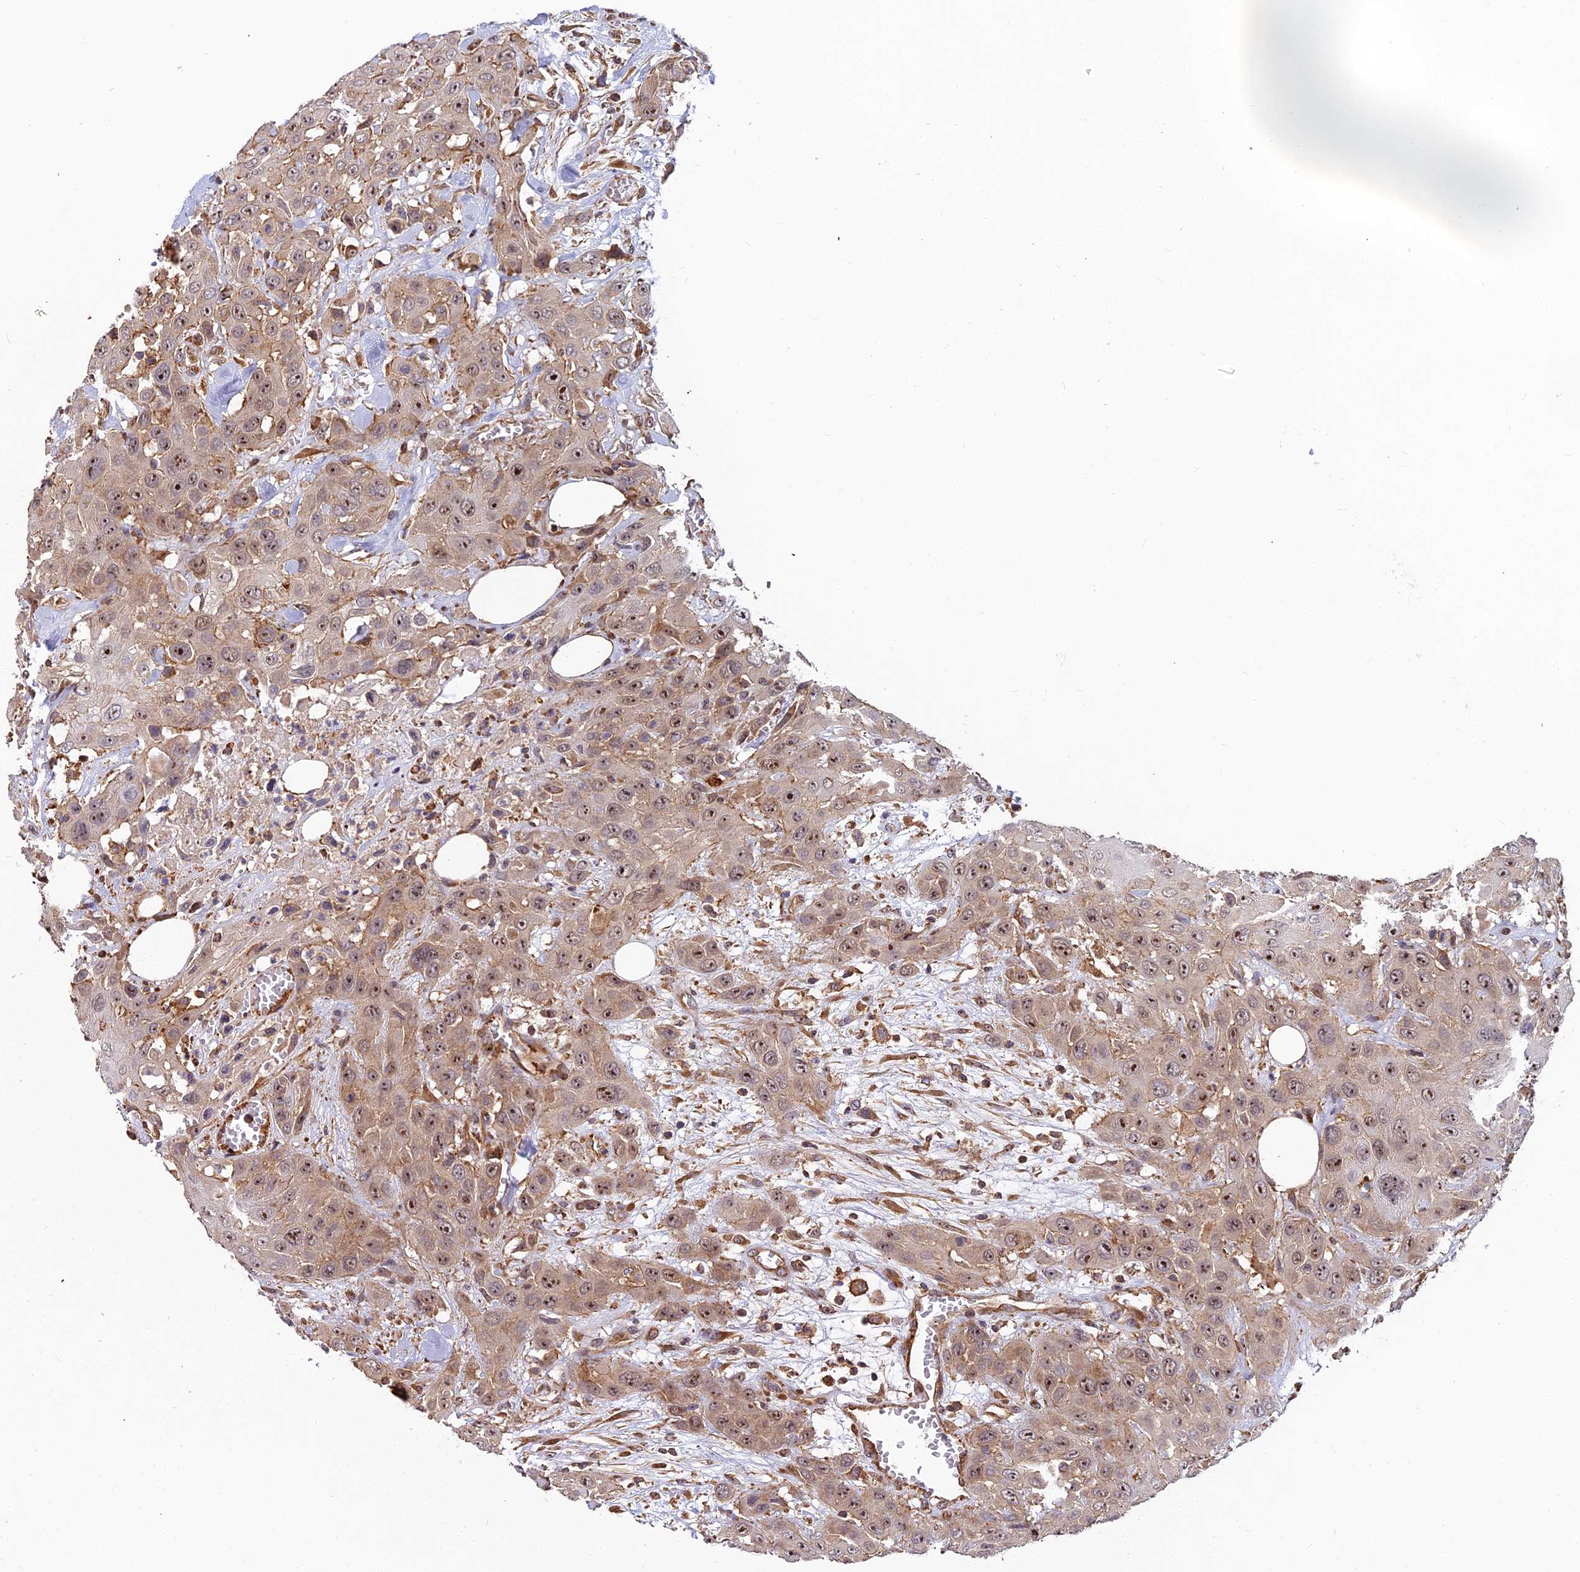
{"staining": {"intensity": "strong", "quantity": ">75%", "location": "cytoplasmic/membranous,nuclear"}, "tissue": "head and neck cancer", "cell_type": "Tumor cells", "image_type": "cancer", "snomed": [{"axis": "morphology", "description": "Squamous cell carcinoma, NOS"}, {"axis": "topography", "description": "Head-Neck"}], "caption": "A brown stain highlights strong cytoplasmic/membranous and nuclear staining of a protein in human head and neck cancer tumor cells.", "gene": "TCEA3", "patient": {"sex": "male", "age": 81}}